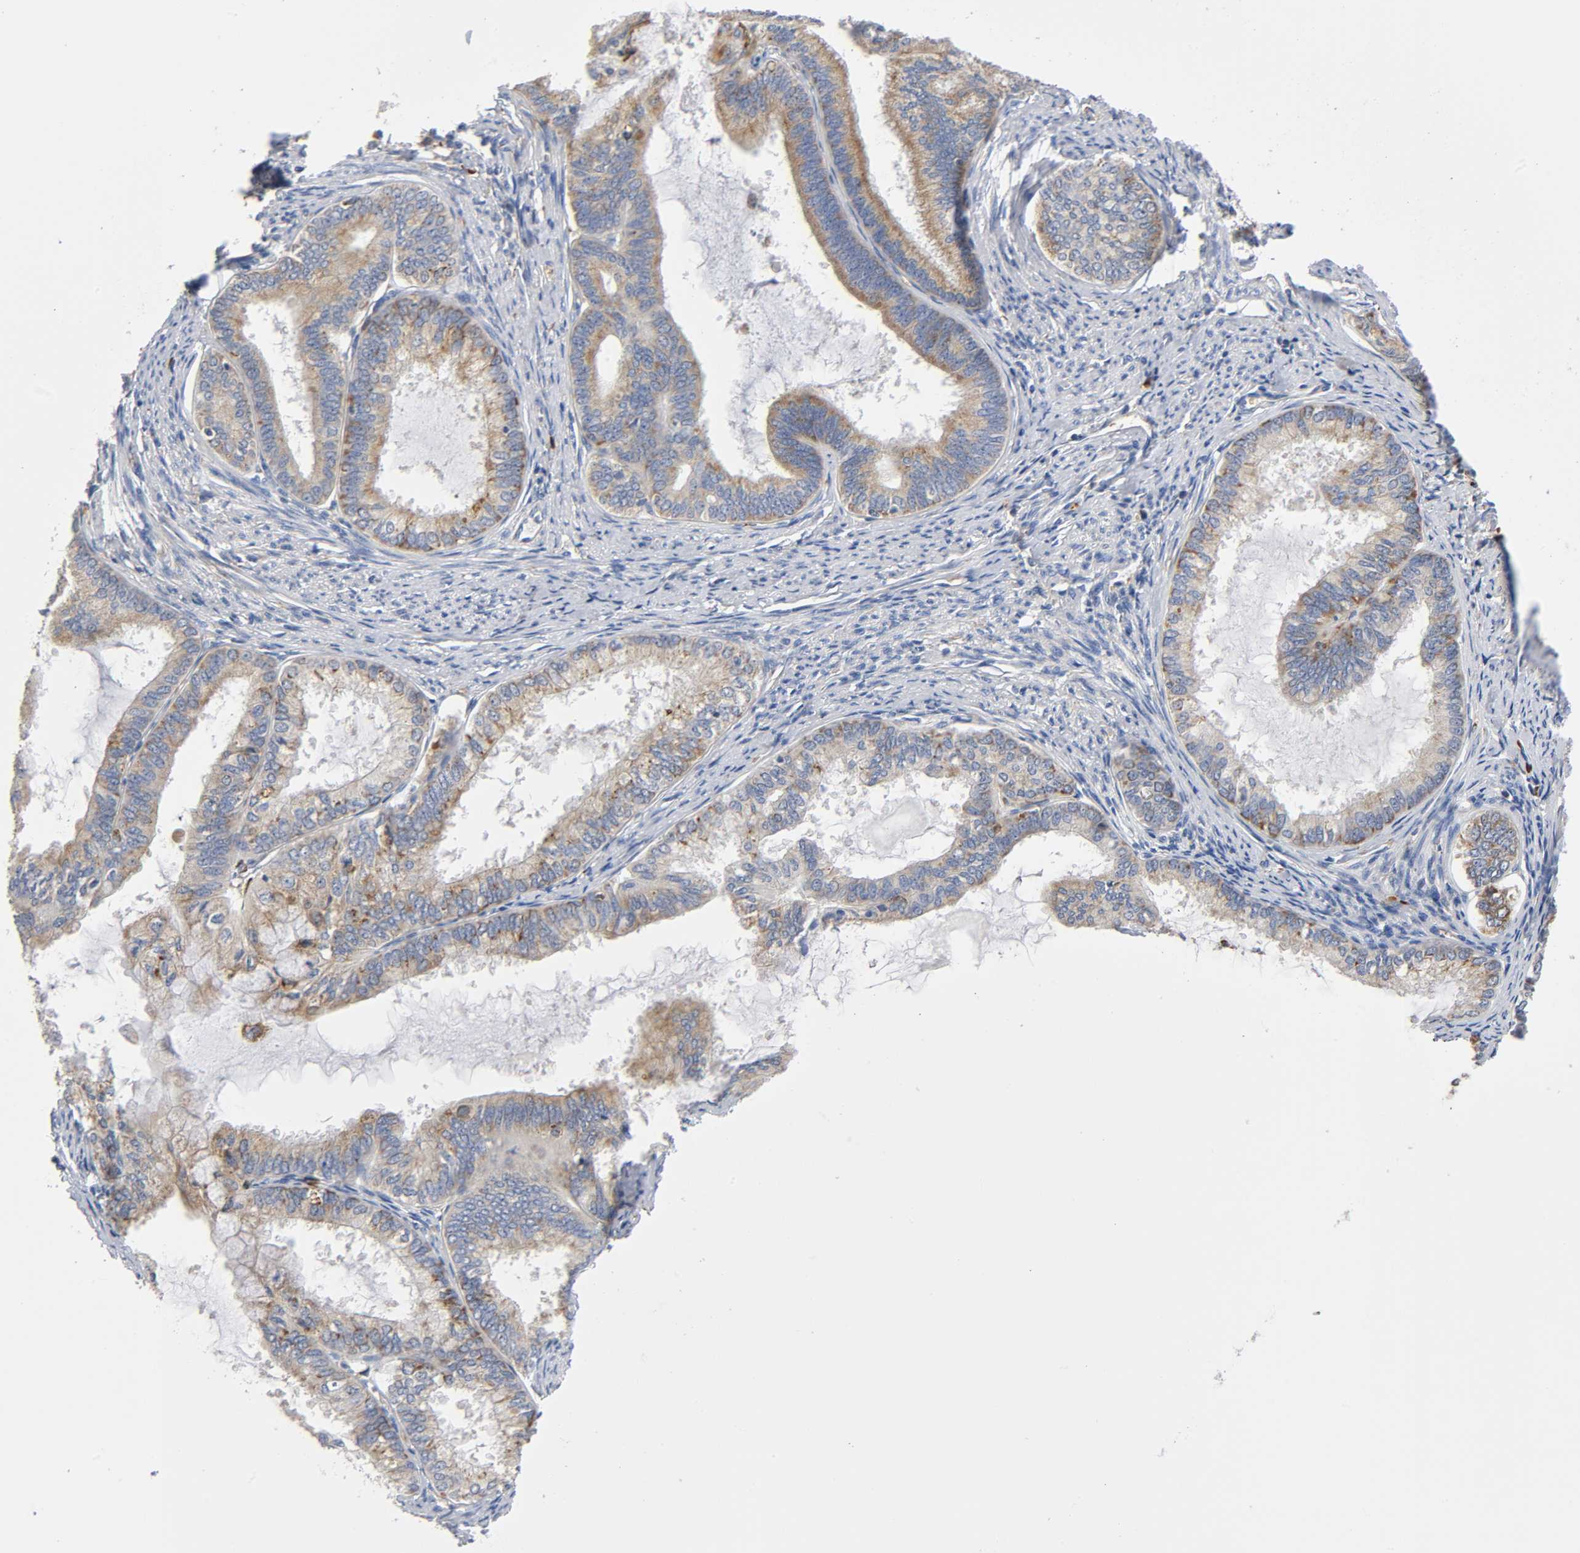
{"staining": {"intensity": "moderate", "quantity": ">75%", "location": "cytoplasmic/membranous"}, "tissue": "endometrial cancer", "cell_type": "Tumor cells", "image_type": "cancer", "snomed": [{"axis": "morphology", "description": "Adenocarcinoma, NOS"}, {"axis": "topography", "description": "Endometrium"}], "caption": "Endometrial cancer (adenocarcinoma) was stained to show a protein in brown. There is medium levels of moderate cytoplasmic/membranous positivity in about >75% of tumor cells. Nuclei are stained in blue.", "gene": "UCKL1", "patient": {"sex": "female", "age": 86}}